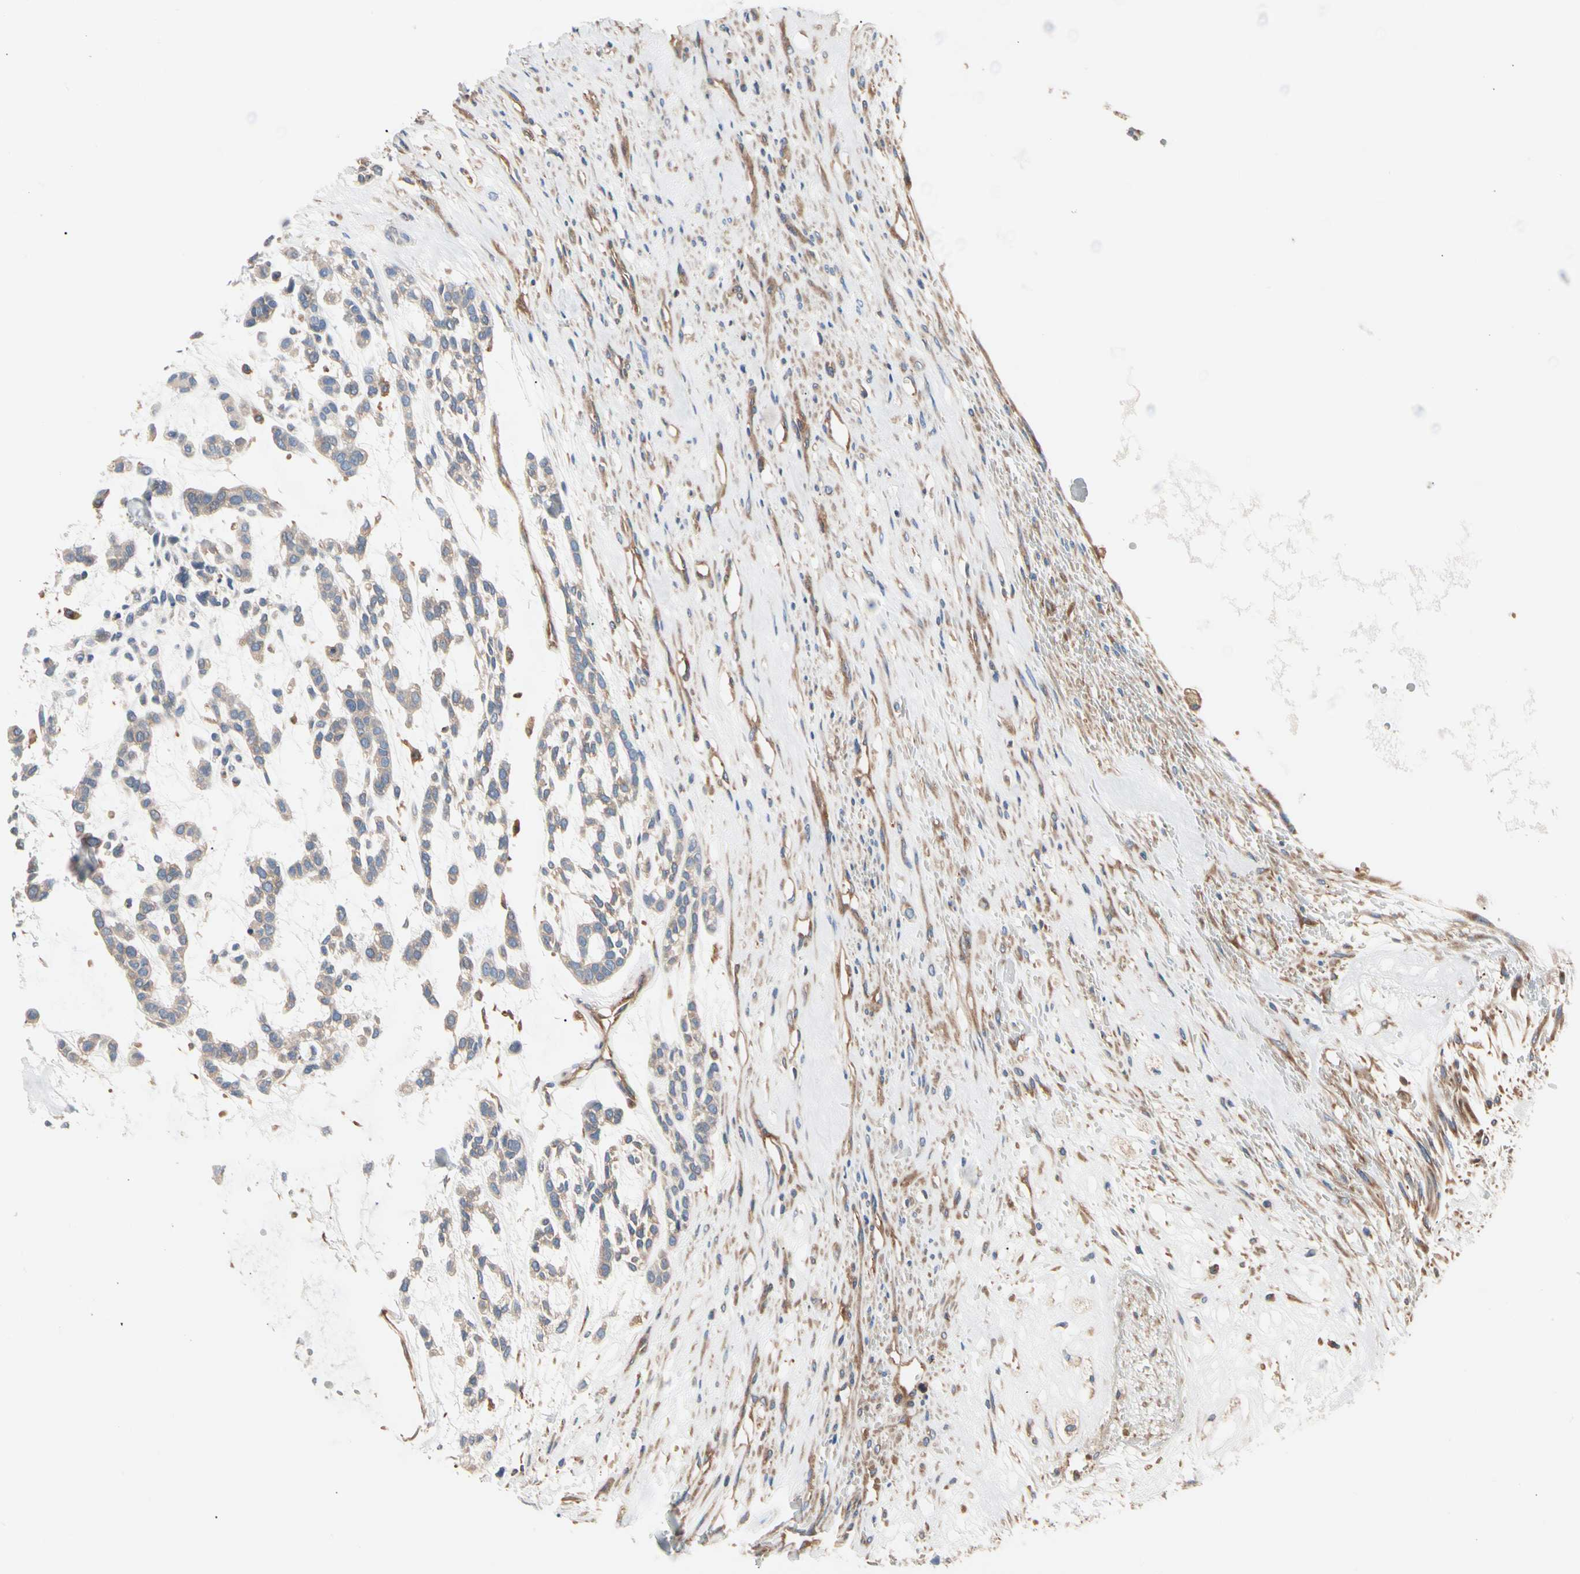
{"staining": {"intensity": "weak", "quantity": "25%-75%", "location": "cytoplasmic/membranous"}, "tissue": "head and neck cancer", "cell_type": "Tumor cells", "image_type": "cancer", "snomed": [{"axis": "morphology", "description": "Adenocarcinoma, NOS"}, {"axis": "morphology", "description": "Adenoma, NOS"}, {"axis": "topography", "description": "Head-Neck"}], "caption": "The image demonstrates staining of head and neck cancer, revealing weak cytoplasmic/membranous protein expression (brown color) within tumor cells. (DAB IHC, brown staining for protein, blue staining for nuclei).", "gene": "ROCK1", "patient": {"sex": "female", "age": 55}}